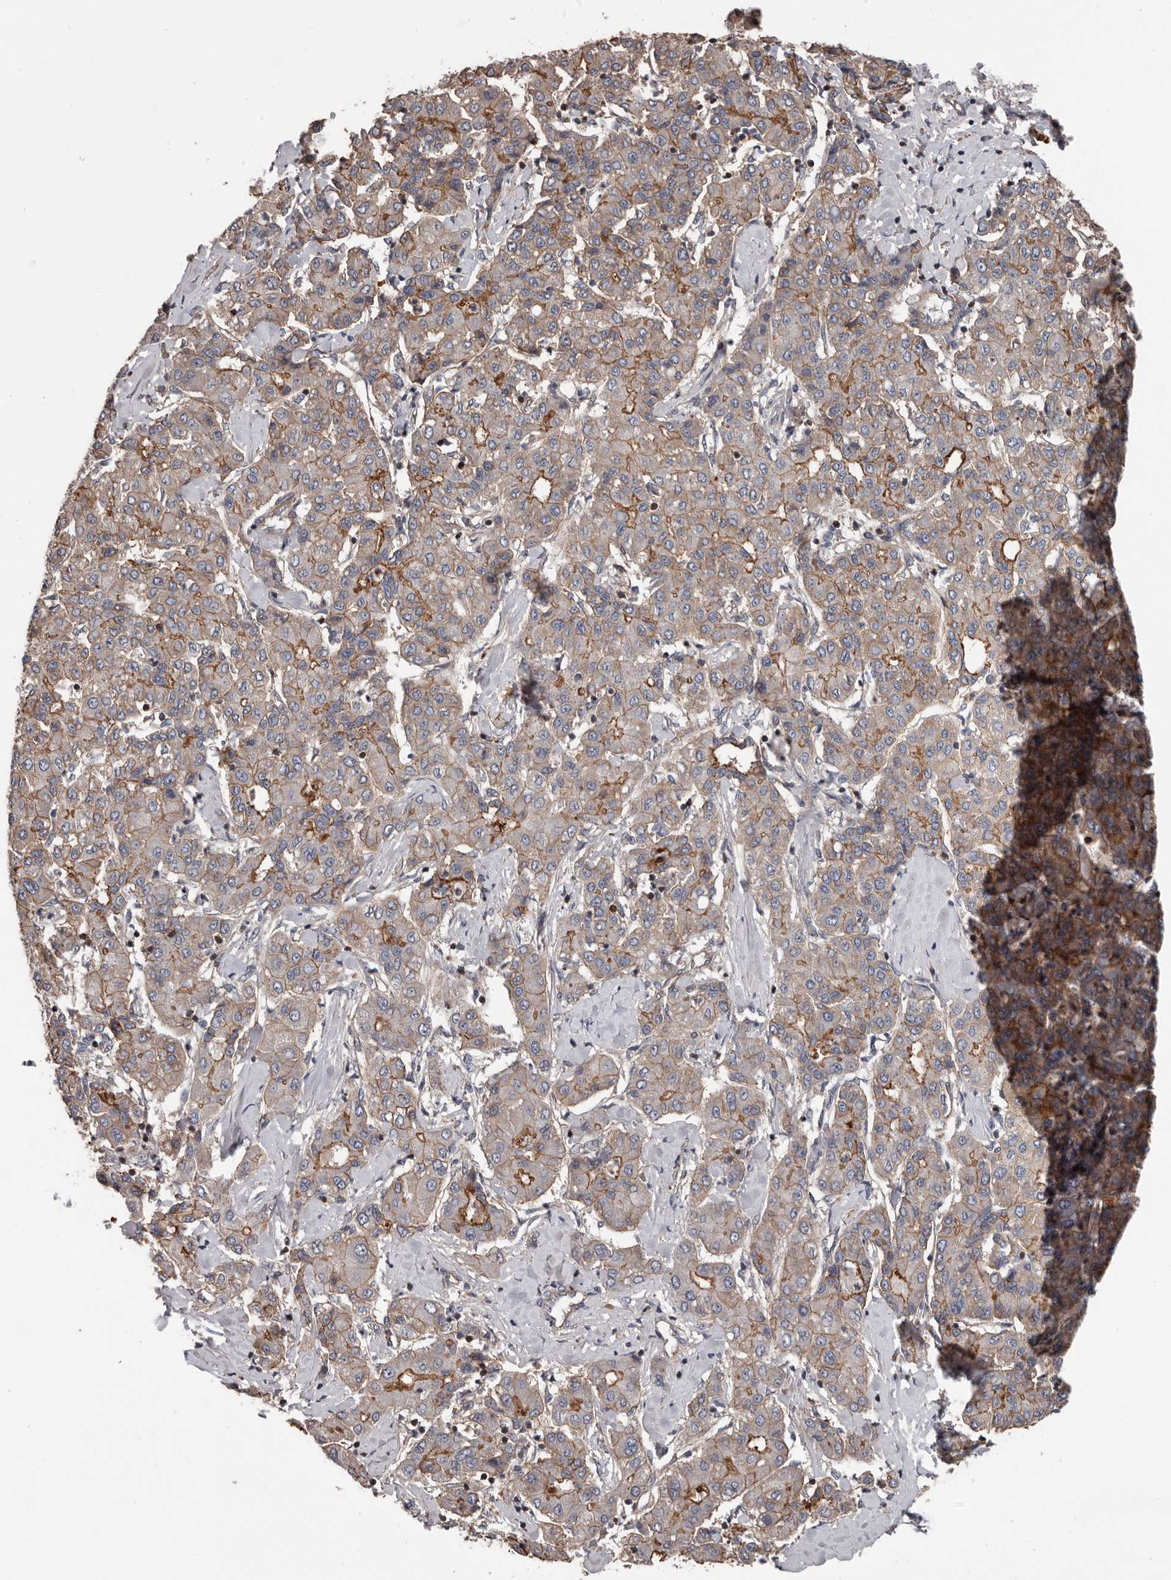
{"staining": {"intensity": "moderate", "quantity": ">75%", "location": "cytoplasmic/membranous"}, "tissue": "liver cancer", "cell_type": "Tumor cells", "image_type": "cancer", "snomed": [{"axis": "morphology", "description": "Carcinoma, Hepatocellular, NOS"}, {"axis": "topography", "description": "Liver"}], "caption": "Protein expression analysis of liver cancer (hepatocellular carcinoma) displays moderate cytoplasmic/membranous positivity in approximately >75% of tumor cells.", "gene": "PNRC2", "patient": {"sex": "male", "age": 65}}